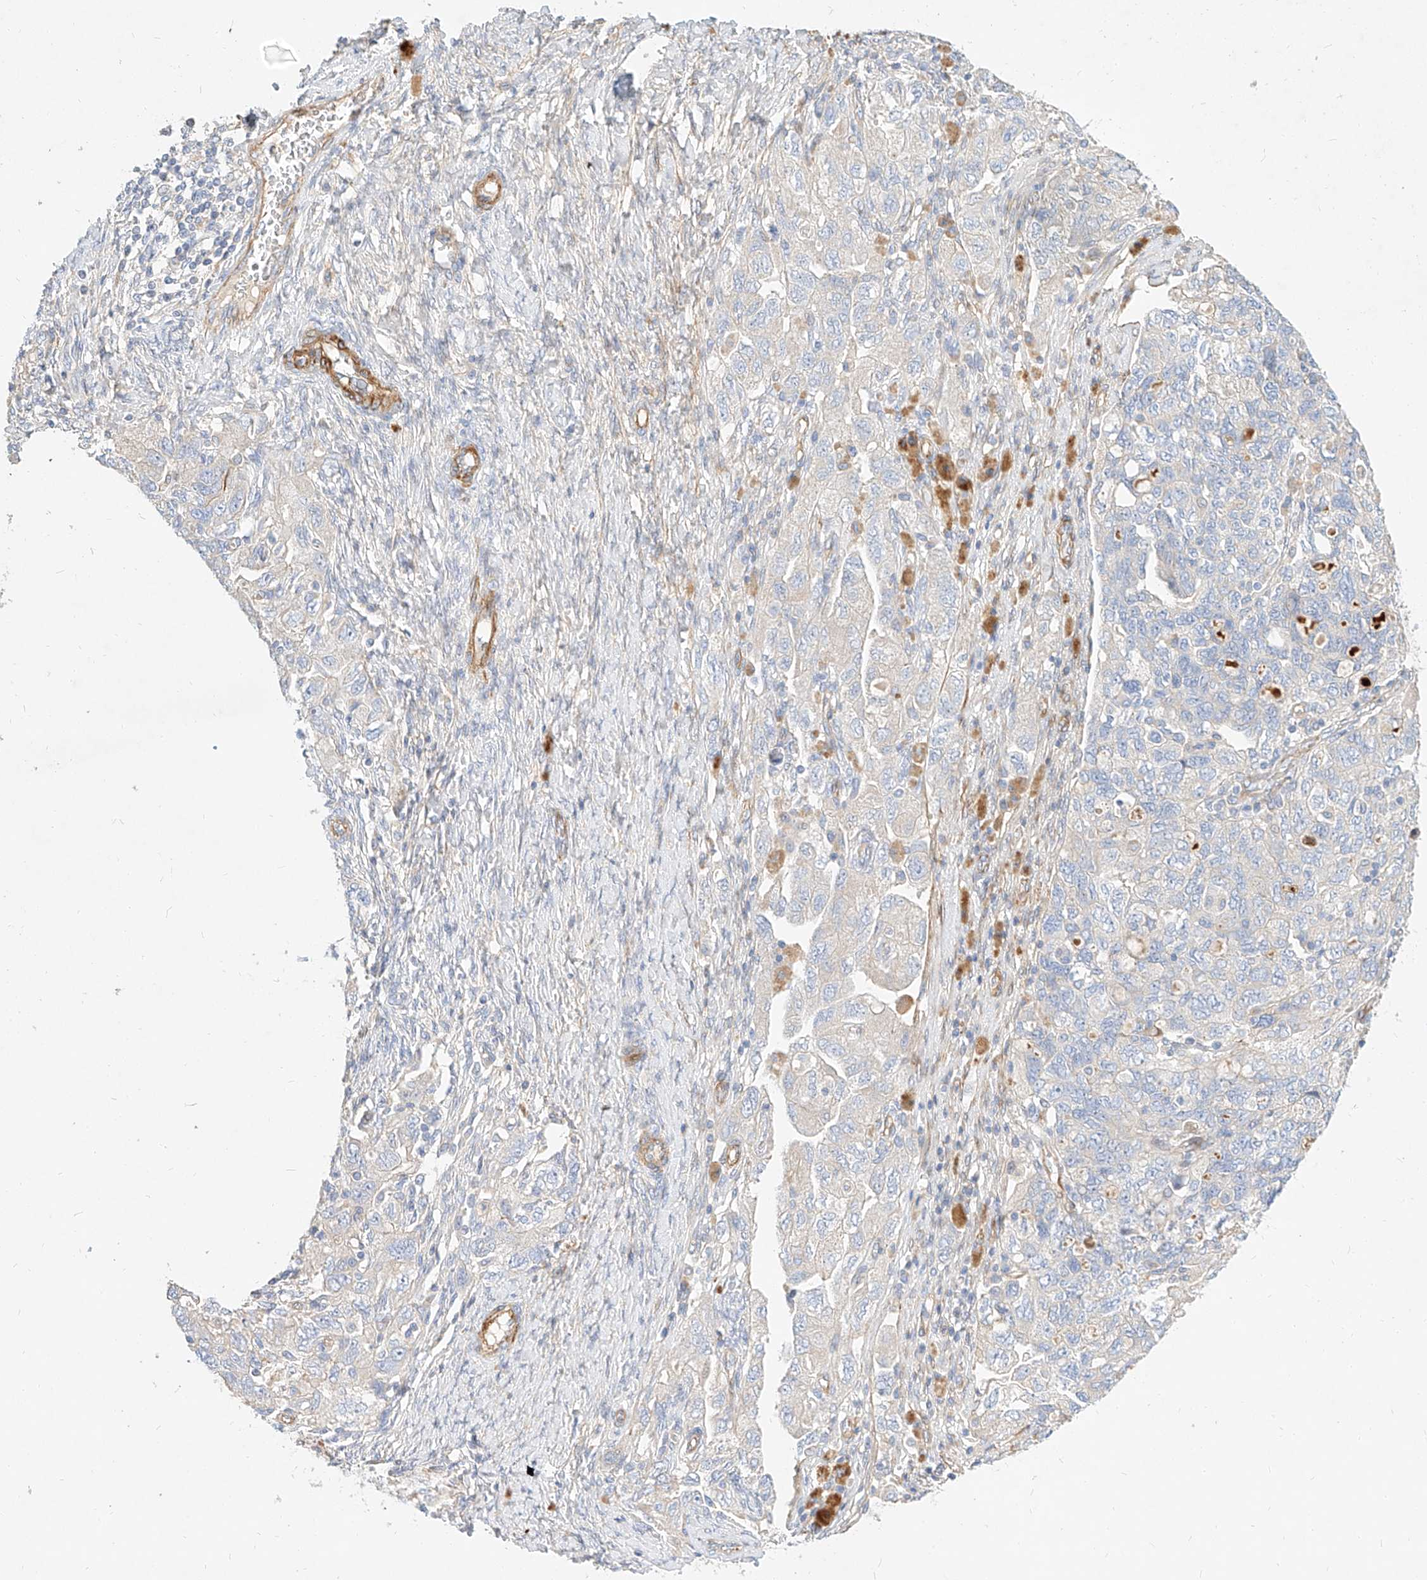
{"staining": {"intensity": "negative", "quantity": "none", "location": "none"}, "tissue": "ovarian cancer", "cell_type": "Tumor cells", "image_type": "cancer", "snomed": [{"axis": "morphology", "description": "Carcinoma, NOS"}, {"axis": "morphology", "description": "Cystadenocarcinoma, serous, NOS"}, {"axis": "topography", "description": "Ovary"}], "caption": "This image is of ovarian cancer stained with immunohistochemistry to label a protein in brown with the nuclei are counter-stained blue. There is no expression in tumor cells. (DAB immunohistochemistry, high magnification).", "gene": "KCNH5", "patient": {"sex": "female", "age": 69}}